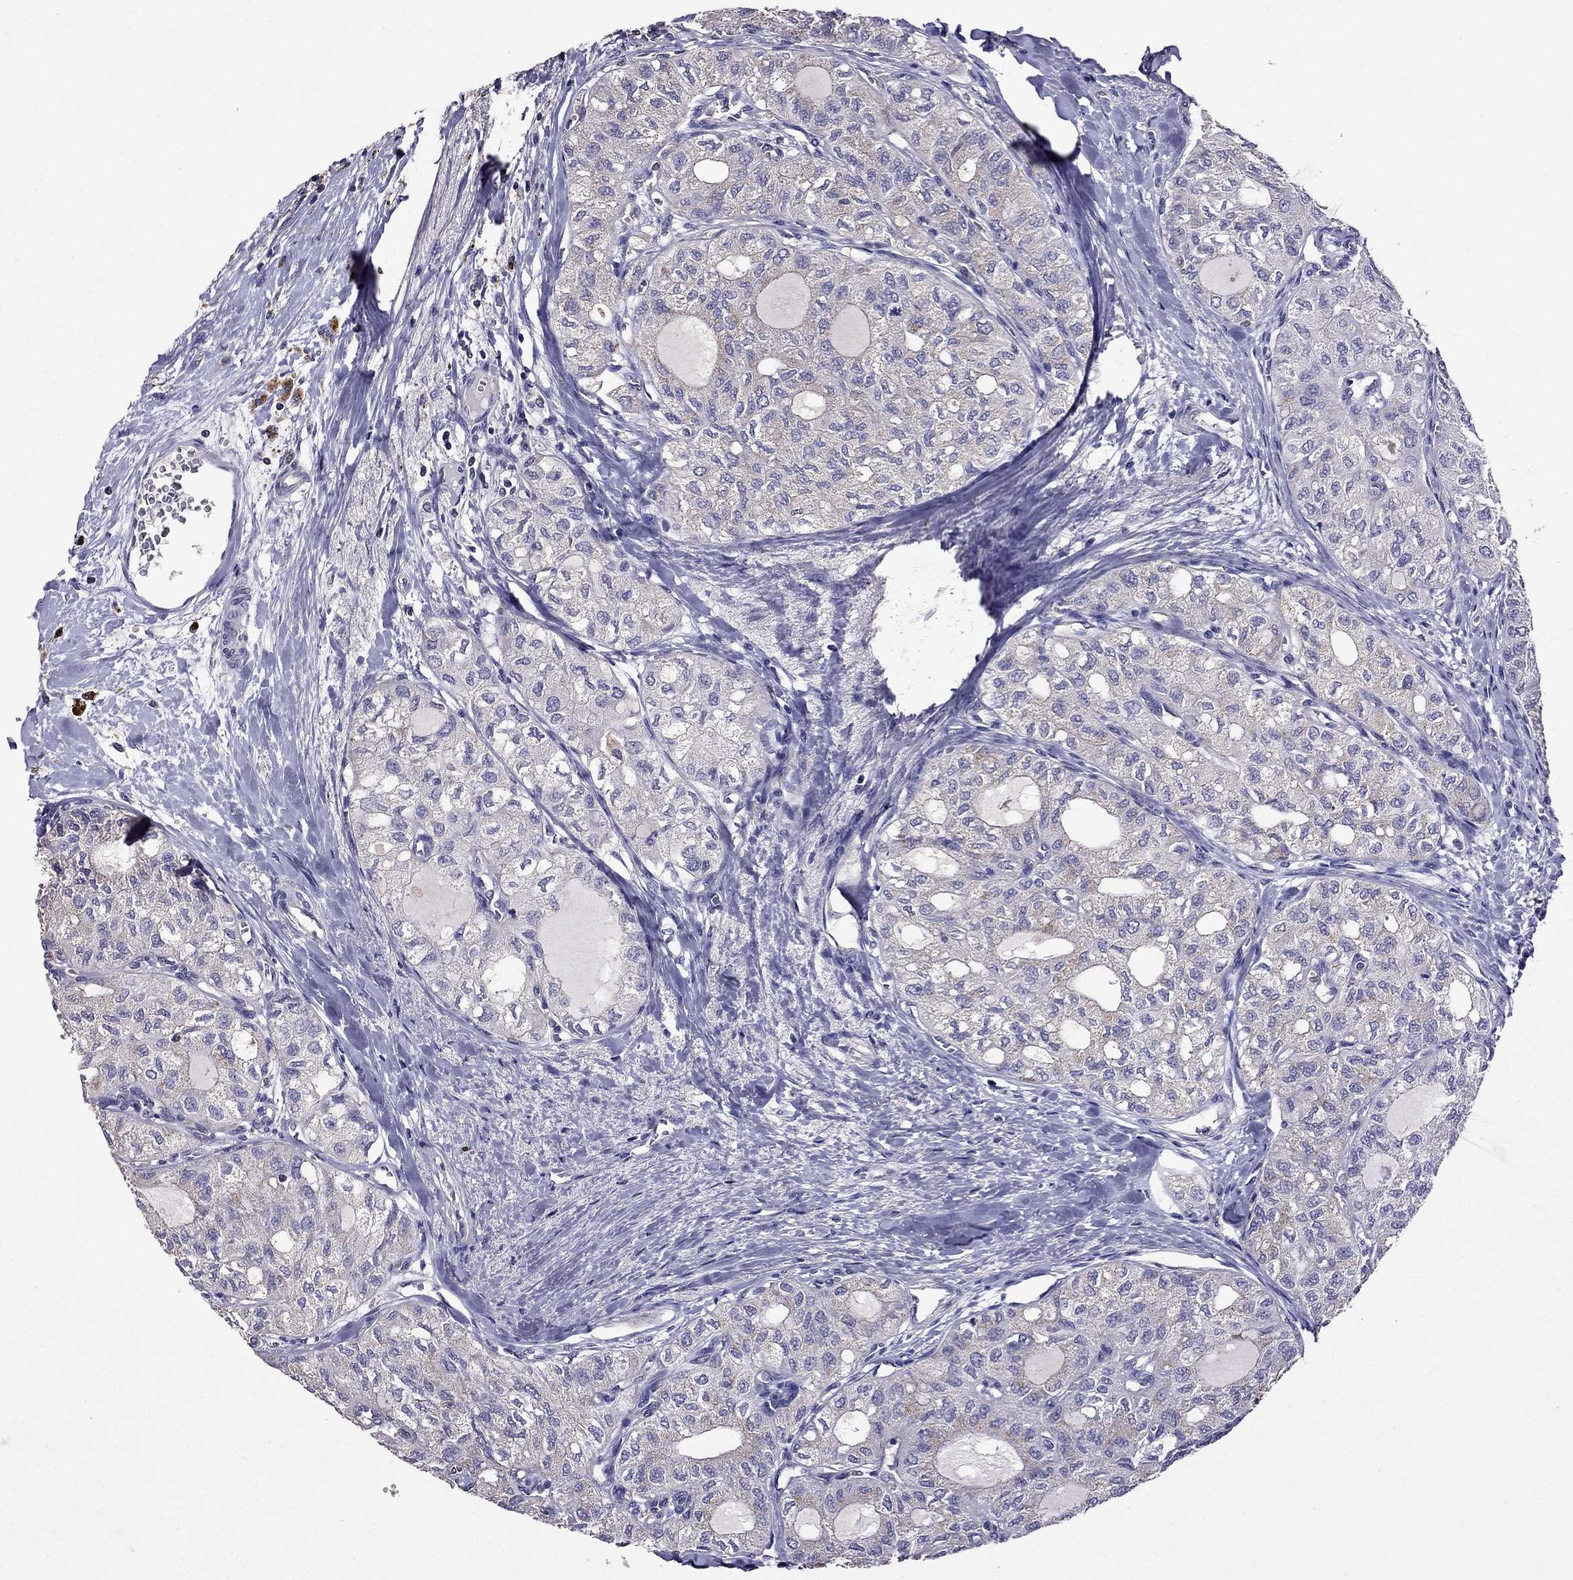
{"staining": {"intensity": "negative", "quantity": "none", "location": "none"}, "tissue": "thyroid cancer", "cell_type": "Tumor cells", "image_type": "cancer", "snomed": [{"axis": "morphology", "description": "Follicular adenoma carcinoma, NOS"}, {"axis": "topography", "description": "Thyroid gland"}], "caption": "Tumor cells show no significant protein expression in thyroid follicular adenoma carcinoma.", "gene": "NKX3-1", "patient": {"sex": "male", "age": 75}}